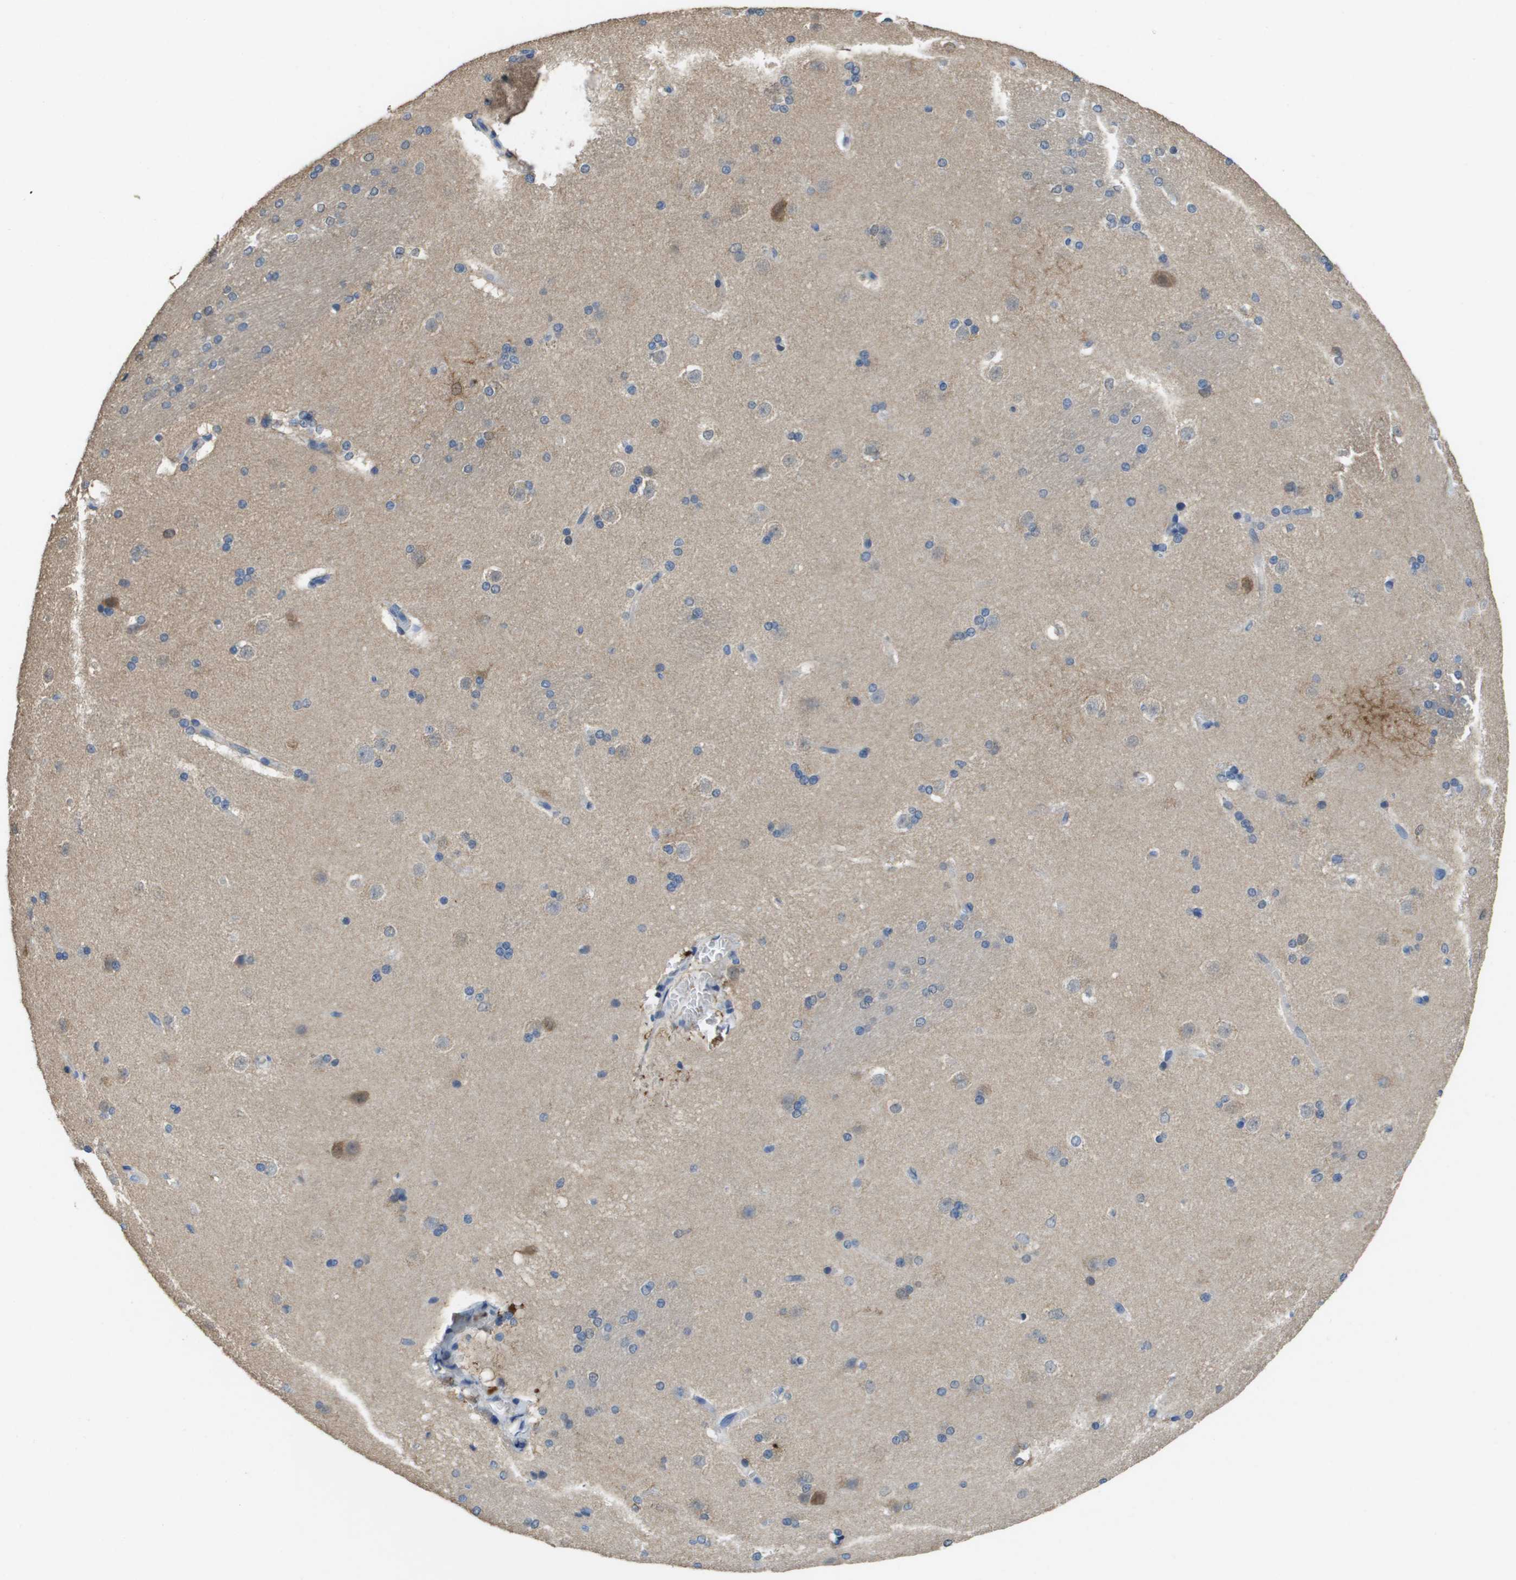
{"staining": {"intensity": "negative", "quantity": "none", "location": "none"}, "tissue": "caudate", "cell_type": "Glial cells", "image_type": "normal", "snomed": [{"axis": "morphology", "description": "Normal tissue, NOS"}, {"axis": "topography", "description": "Lateral ventricle wall"}], "caption": "A high-resolution histopathology image shows immunohistochemistry staining of unremarkable caudate, which reveals no significant positivity in glial cells.", "gene": "FABP5", "patient": {"sex": "female", "age": 19}}